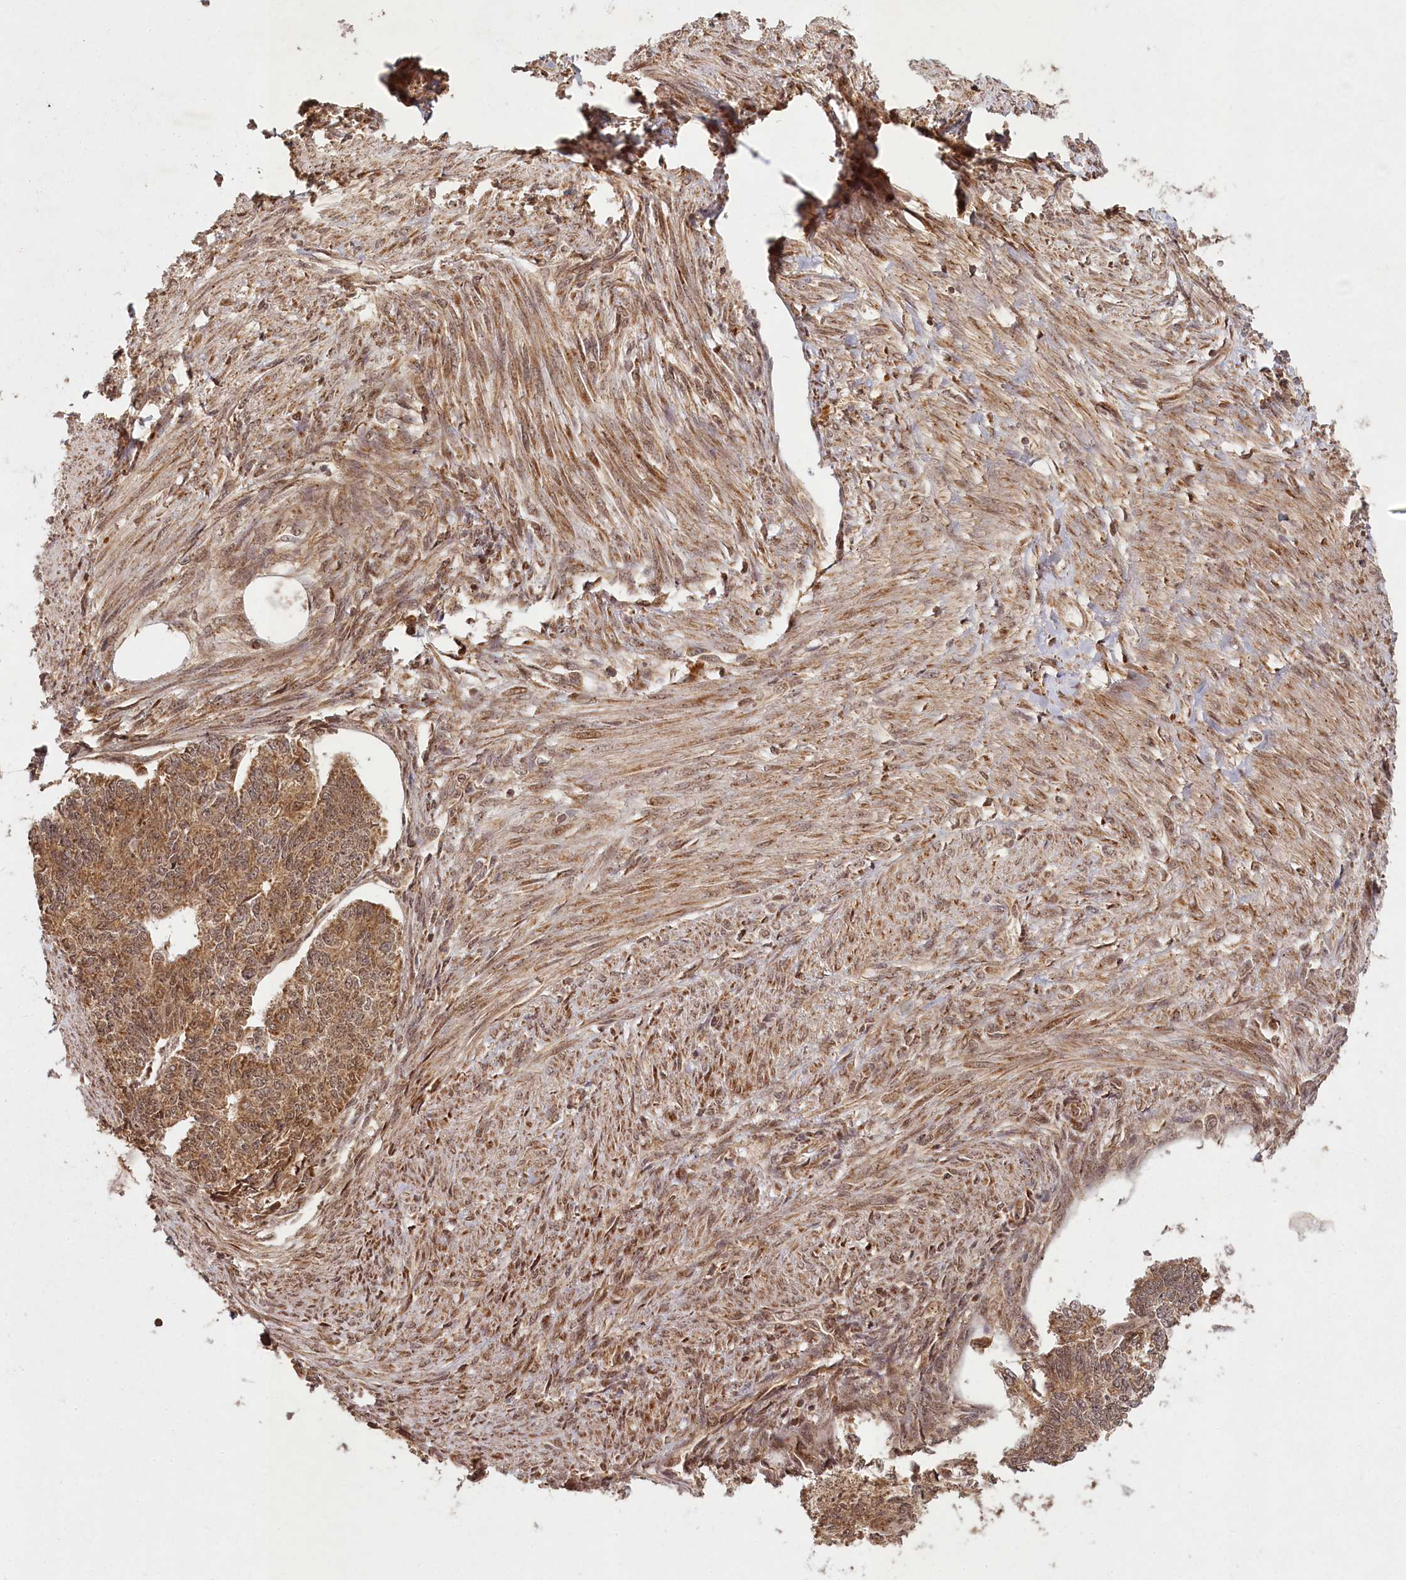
{"staining": {"intensity": "moderate", "quantity": ">75%", "location": "cytoplasmic/membranous,nuclear"}, "tissue": "endometrial cancer", "cell_type": "Tumor cells", "image_type": "cancer", "snomed": [{"axis": "morphology", "description": "Adenocarcinoma, NOS"}, {"axis": "topography", "description": "Endometrium"}], "caption": "Brown immunohistochemical staining in human endometrial cancer (adenocarcinoma) demonstrates moderate cytoplasmic/membranous and nuclear positivity in approximately >75% of tumor cells. (Stains: DAB in brown, nuclei in blue, Microscopy: brightfield microscopy at high magnification).", "gene": "MICU1", "patient": {"sex": "female", "age": 32}}